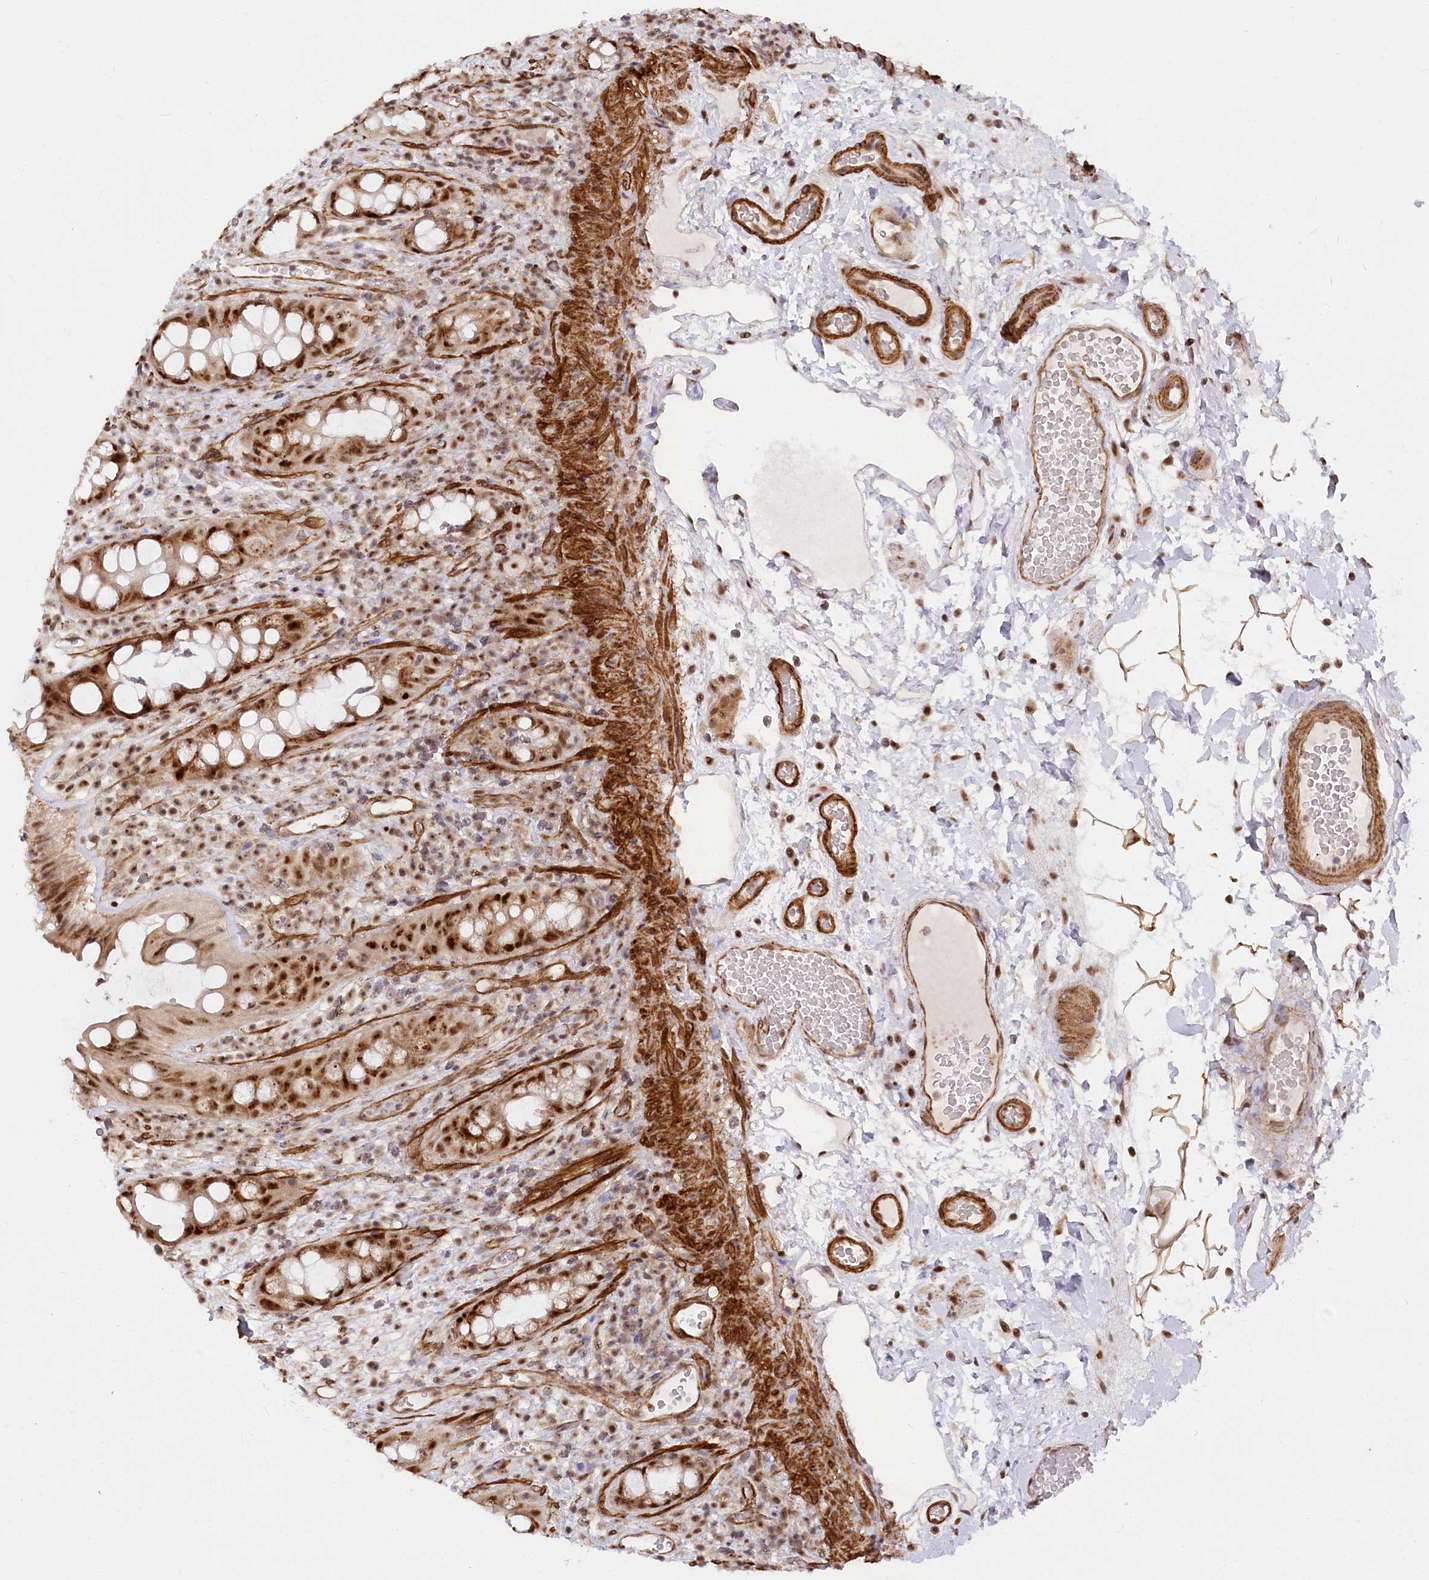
{"staining": {"intensity": "strong", "quantity": ">75%", "location": "cytoplasmic/membranous,nuclear"}, "tissue": "rectum", "cell_type": "Glandular cells", "image_type": "normal", "snomed": [{"axis": "morphology", "description": "Normal tissue, NOS"}, {"axis": "topography", "description": "Rectum"}], "caption": "High-magnification brightfield microscopy of unremarkable rectum stained with DAB (brown) and counterstained with hematoxylin (blue). glandular cells exhibit strong cytoplasmic/membranous,nuclear positivity is identified in about>75% of cells.", "gene": "GNL3L", "patient": {"sex": "female", "age": 57}}